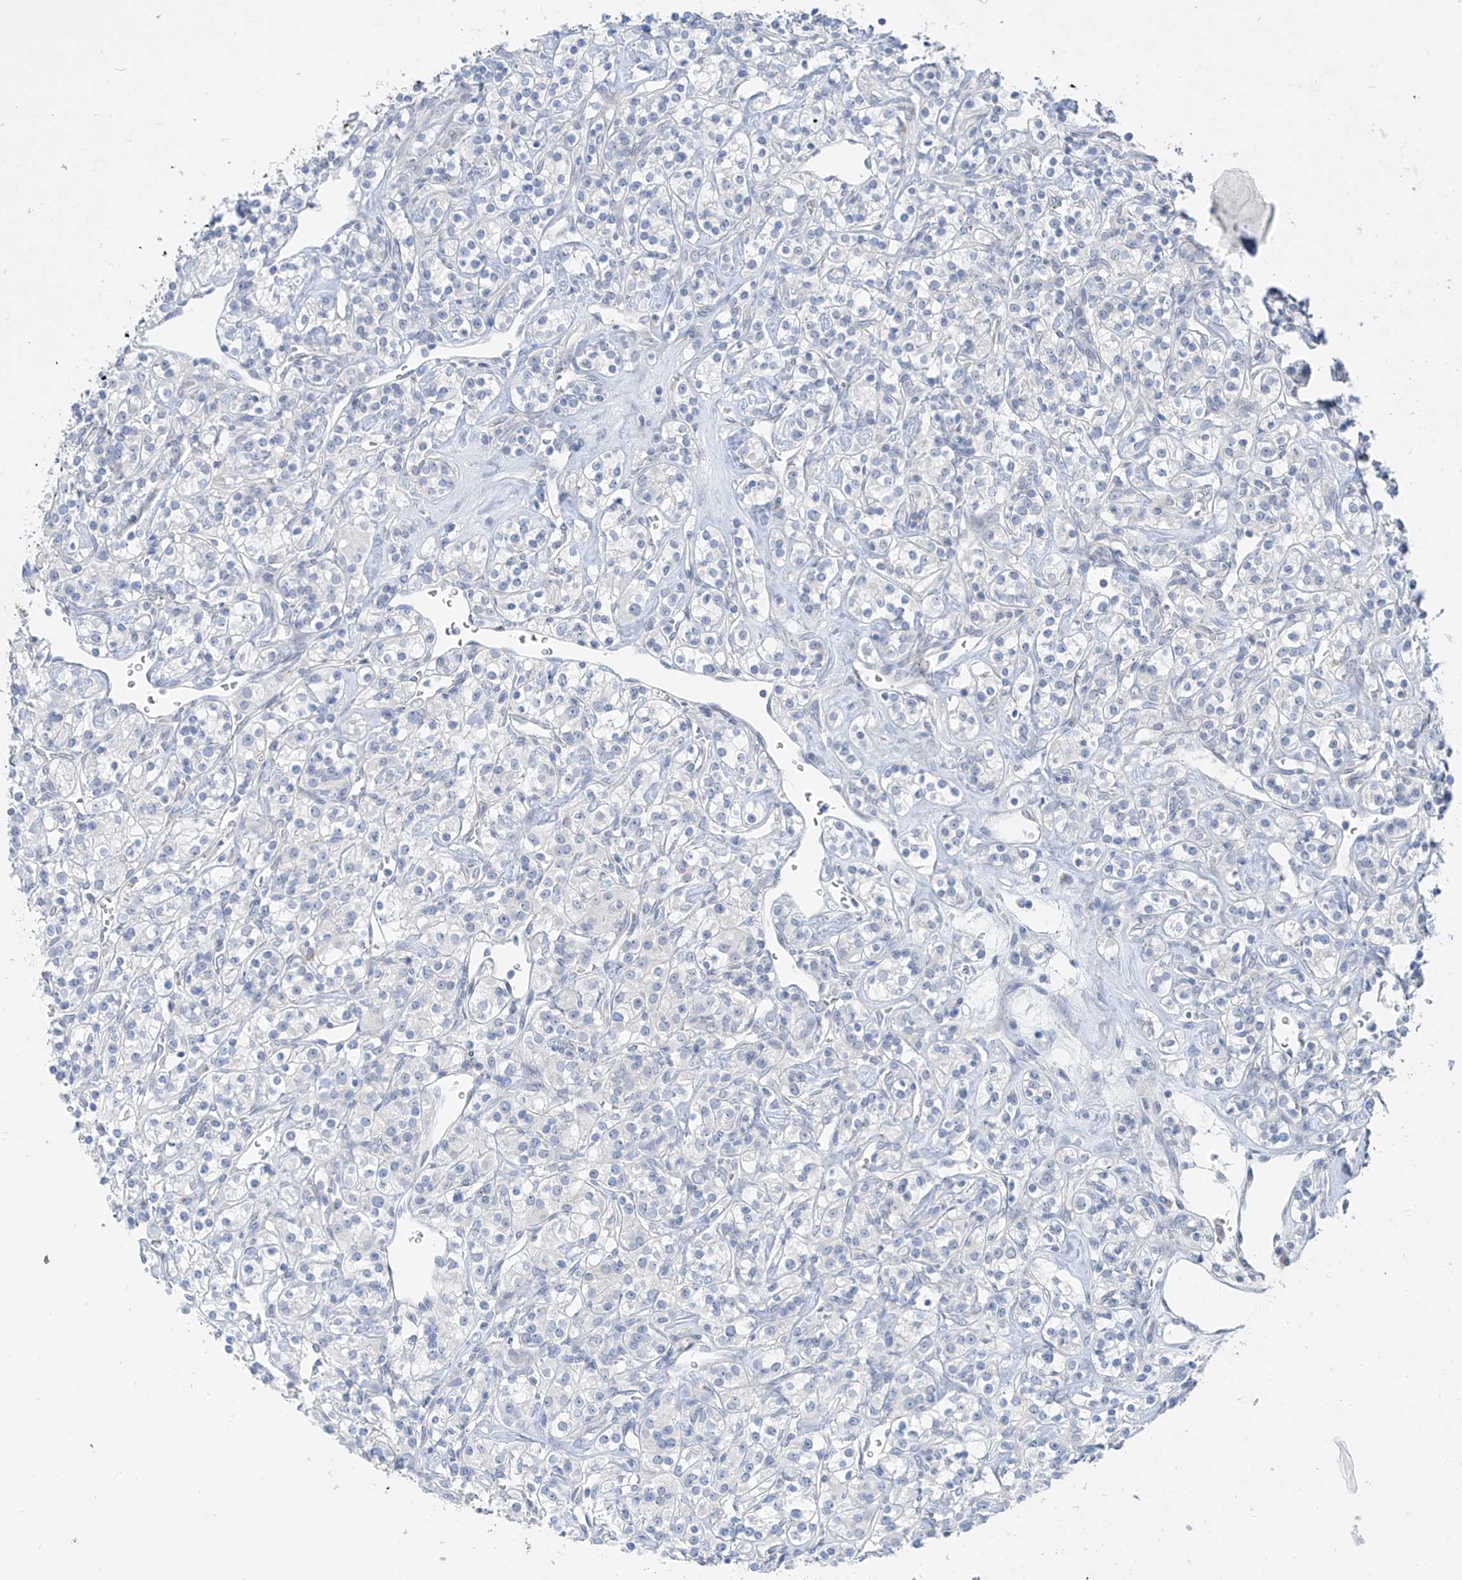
{"staining": {"intensity": "negative", "quantity": "none", "location": "none"}, "tissue": "renal cancer", "cell_type": "Tumor cells", "image_type": "cancer", "snomed": [{"axis": "morphology", "description": "Adenocarcinoma, NOS"}, {"axis": "topography", "description": "Kidney"}], "caption": "This is a histopathology image of IHC staining of adenocarcinoma (renal), which shows no staining in tumor cells.", "gene": "KRTAP25-1", "patient": {"sex": "male", "age": 77}}